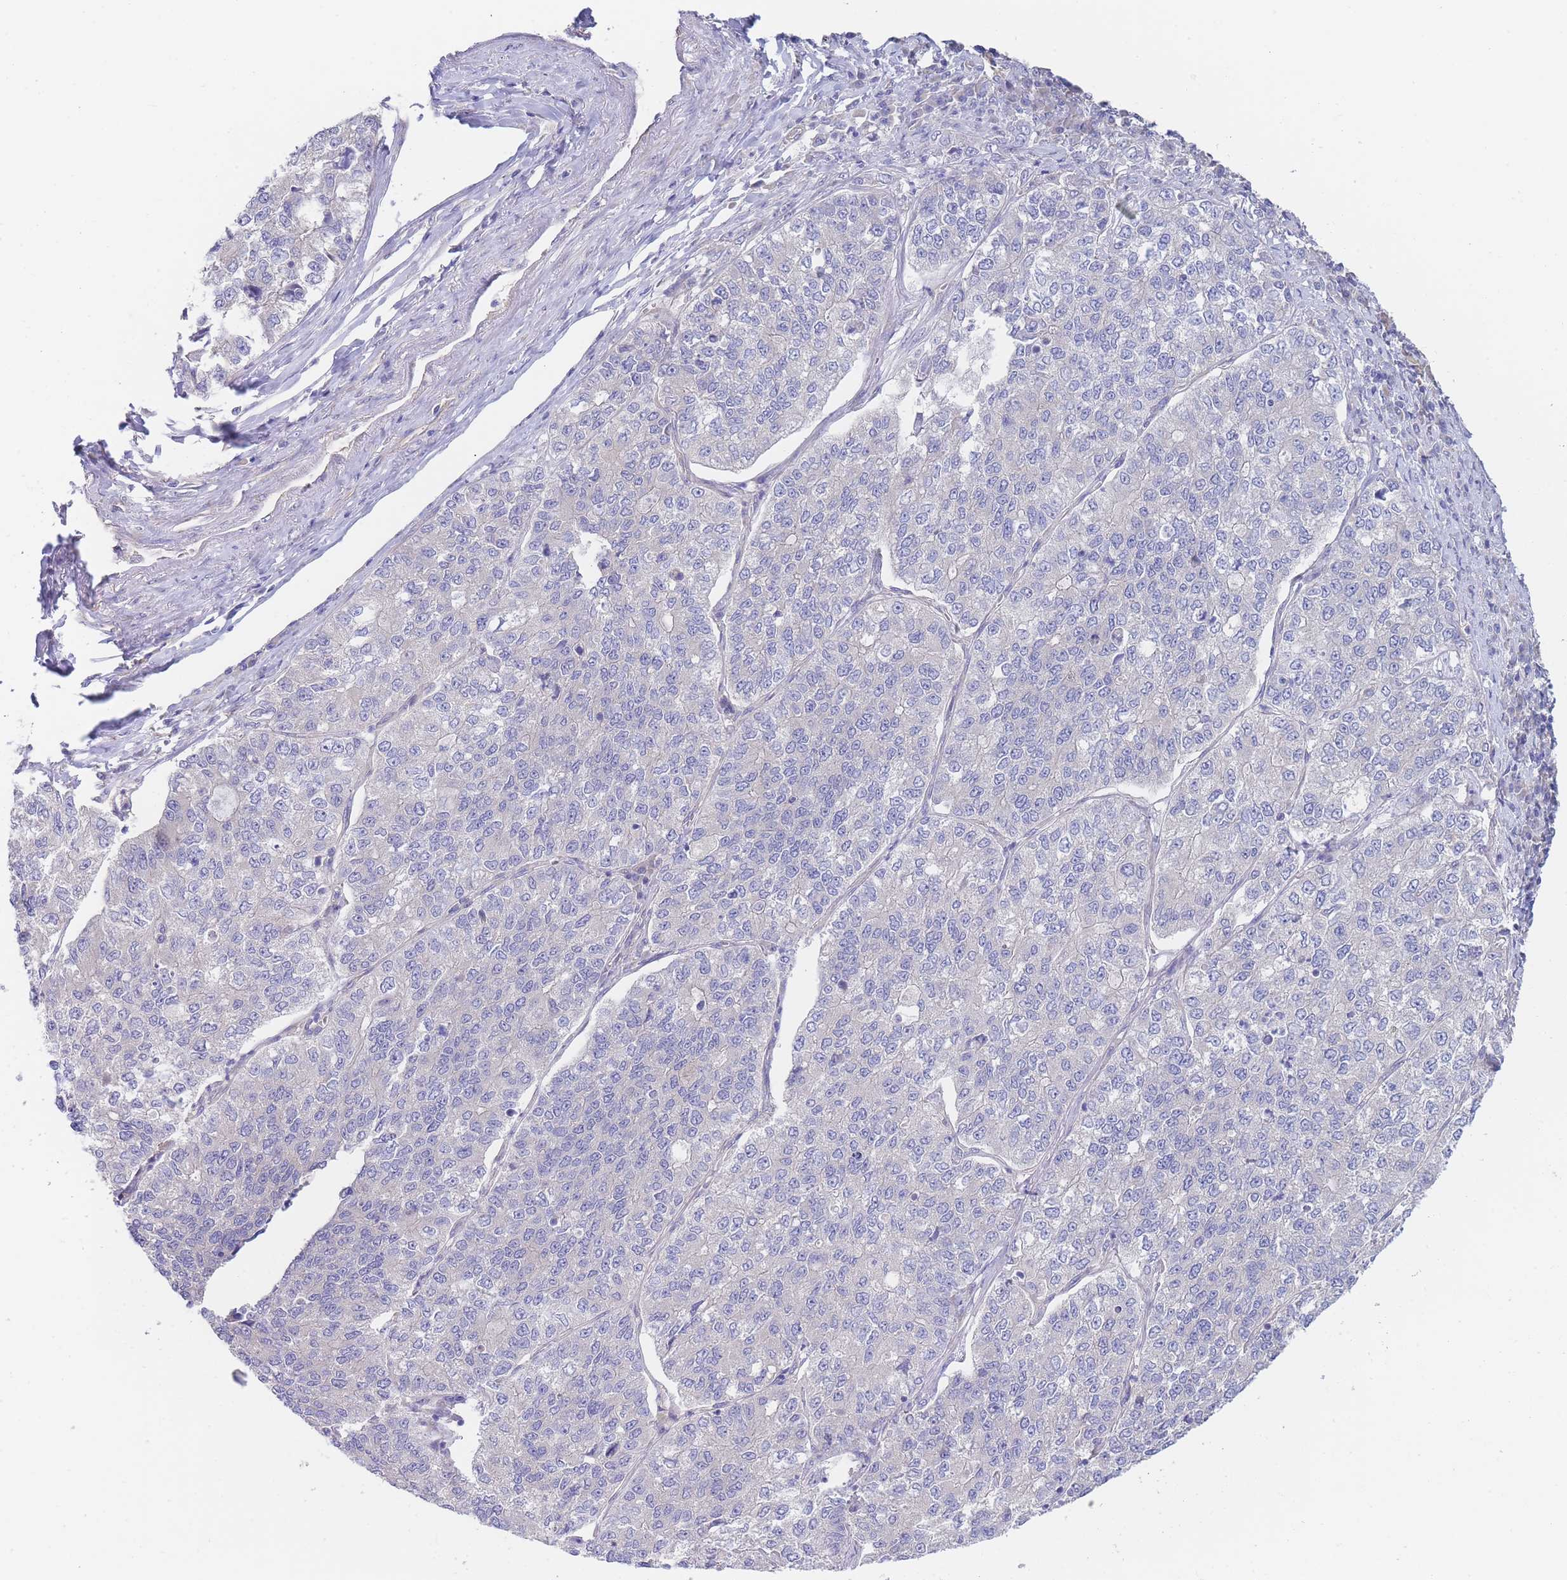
{"staining": {"intensity": "negative", "quantity": "none", "location": "none"}, "tissue": "lung cancer", "cell_type": "Tumor cells", "image_type": "cancer", "snomed": [{"axis": "morphology", "description": "Adenocarcinoma, NOS"}, {"axis": "topography", "description": "Lung"}], "caption": "Immunohistochemical staining of lung adenocarcinoma demonstrates no significant positivity in tumor cells.", "gene": "ZNF281", "patient": {"sex": "male", "age": 49}}